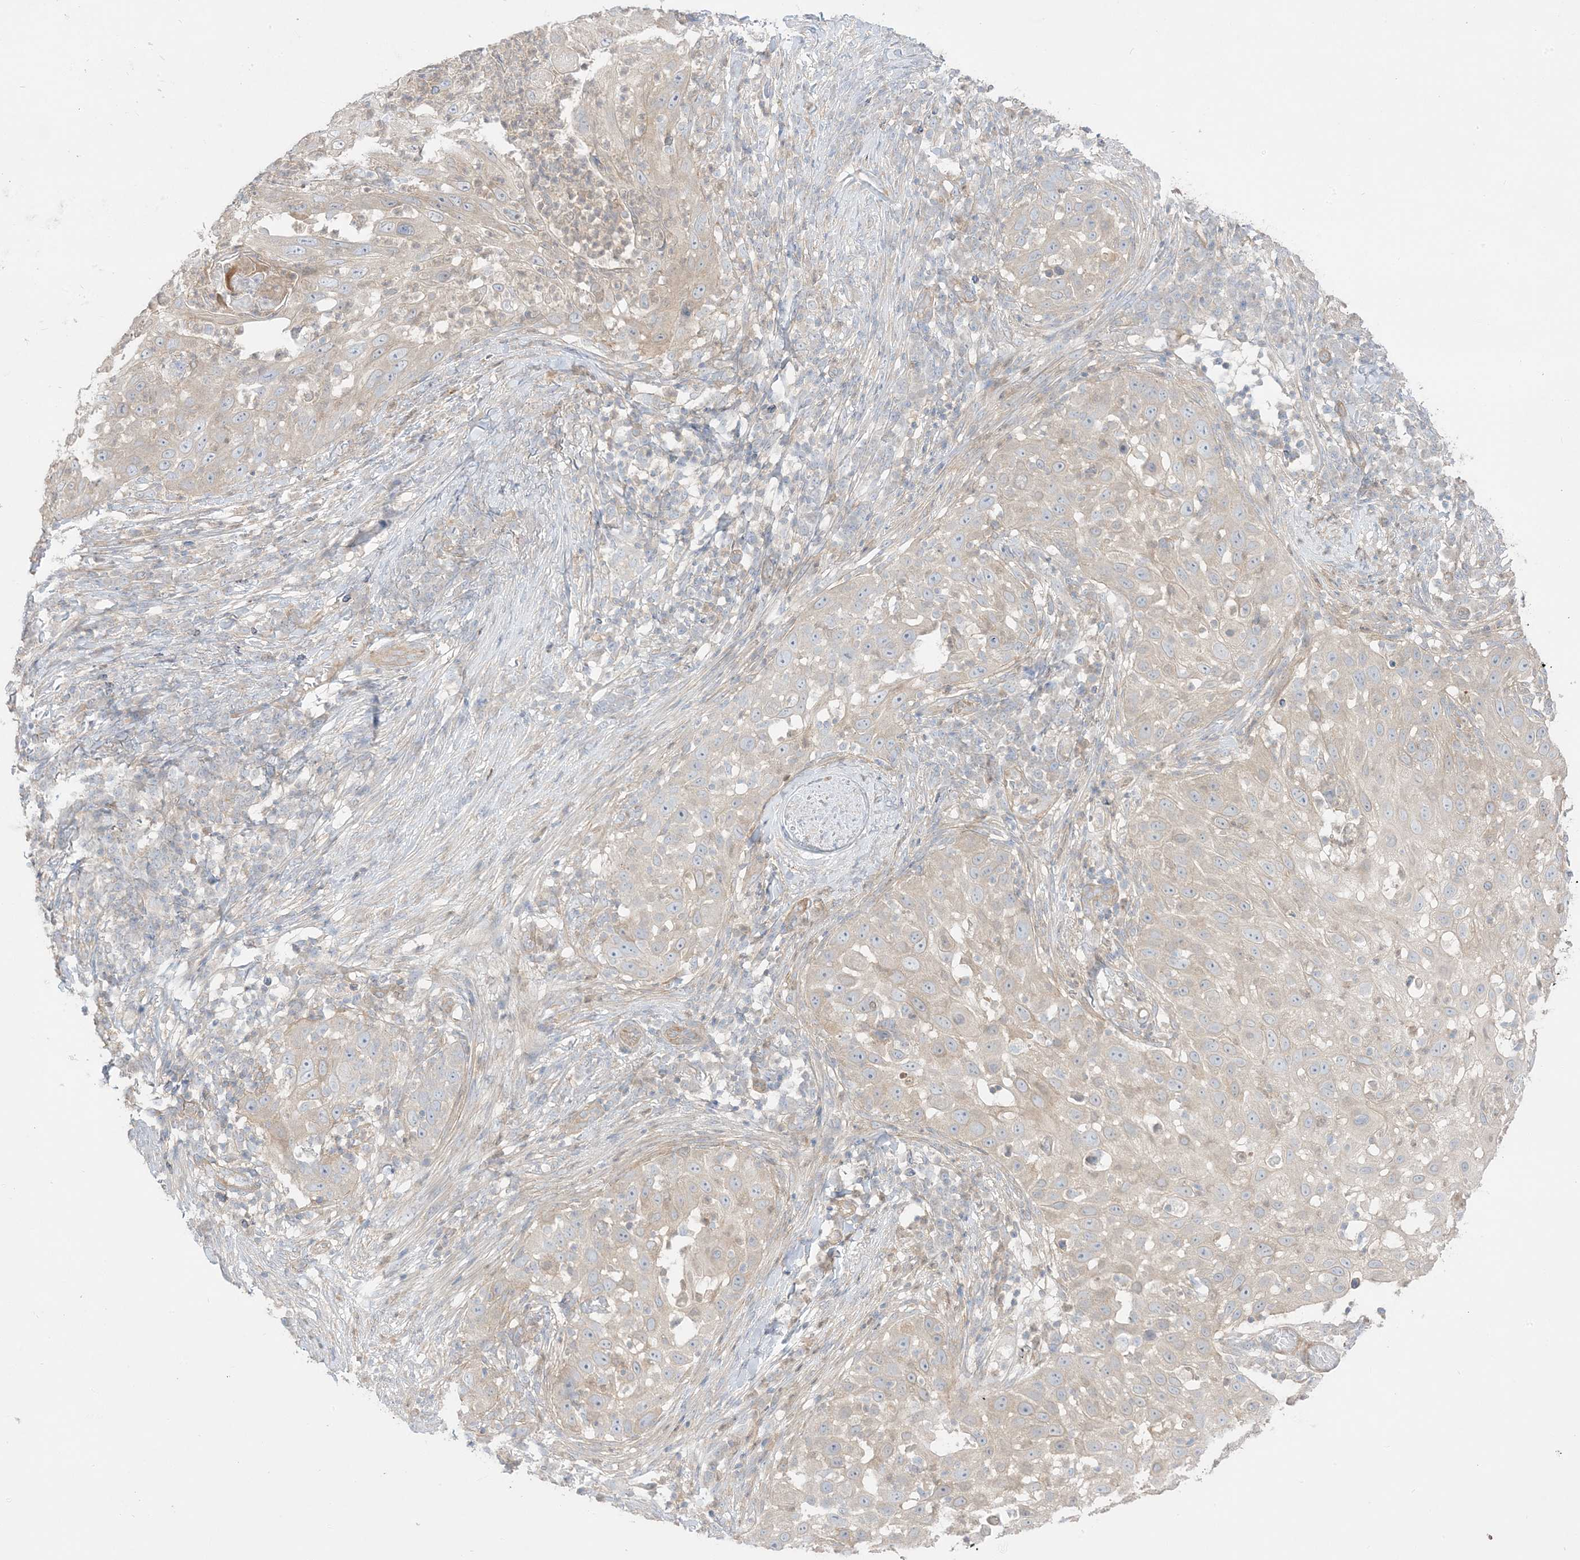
{"staining": {"intensity": "weak", "quantity": "<25%", "location": "cytoplasmic/membranous"}, "tissue": "skin cancer", "cell_type": "Tumor cells", "image_type": "cancer", "snomed": [{"axis": "morphology", "description": "Squamous cell carcinoma, NOS"}, {"axis": "topography", "description": "Skin"}], "caption": "Skin cancer (squamous cell carcinoma) was stained to show a protein in brown. There is no significant positivity in tumor cells. (Brightfield microscopy of DAB IHC at high magnification).", "gene": "ARHGEF9", "patient": {"sex": "female", "age": 44}}